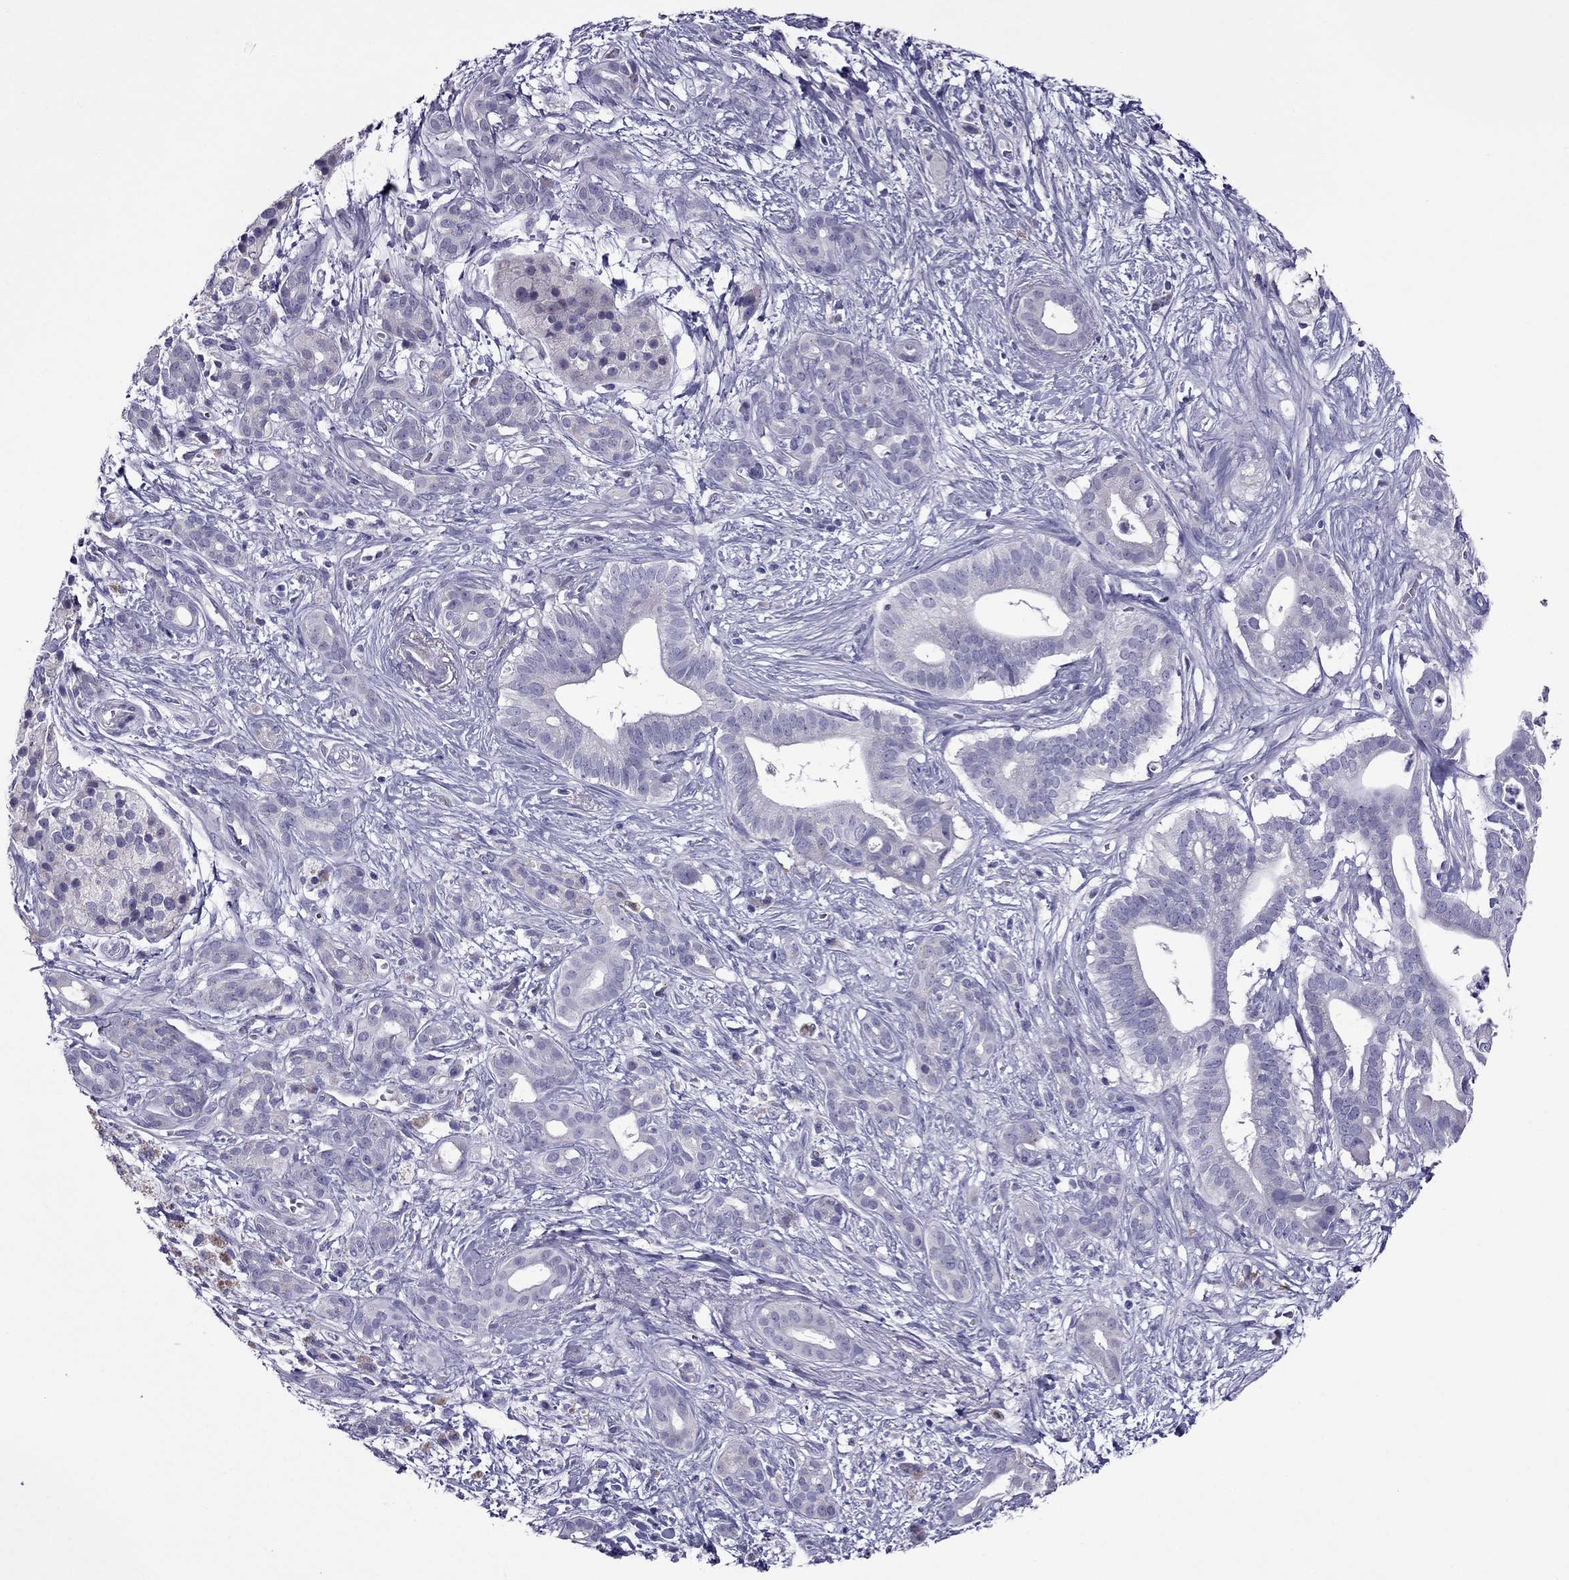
{"staining": {"intensity": "negative", "quantity": "none", "location": "none"}, "tissue": "pancreatic cancer", "cell_type": "Tumor cells", "image_type": "cancer", "snomed": [{"axis": "morphology", "description": "Adenocarcinoma, NOS"}, {"axis": "topography", "description": "Pancreas"}], "caption": "This is a photomicrograph of IHC staining of pancreatic adenocarcinoma, which shows no staining in tumor cells.", "gene": "MYBPH", "patient": {"sex": "male", "age": 61}}